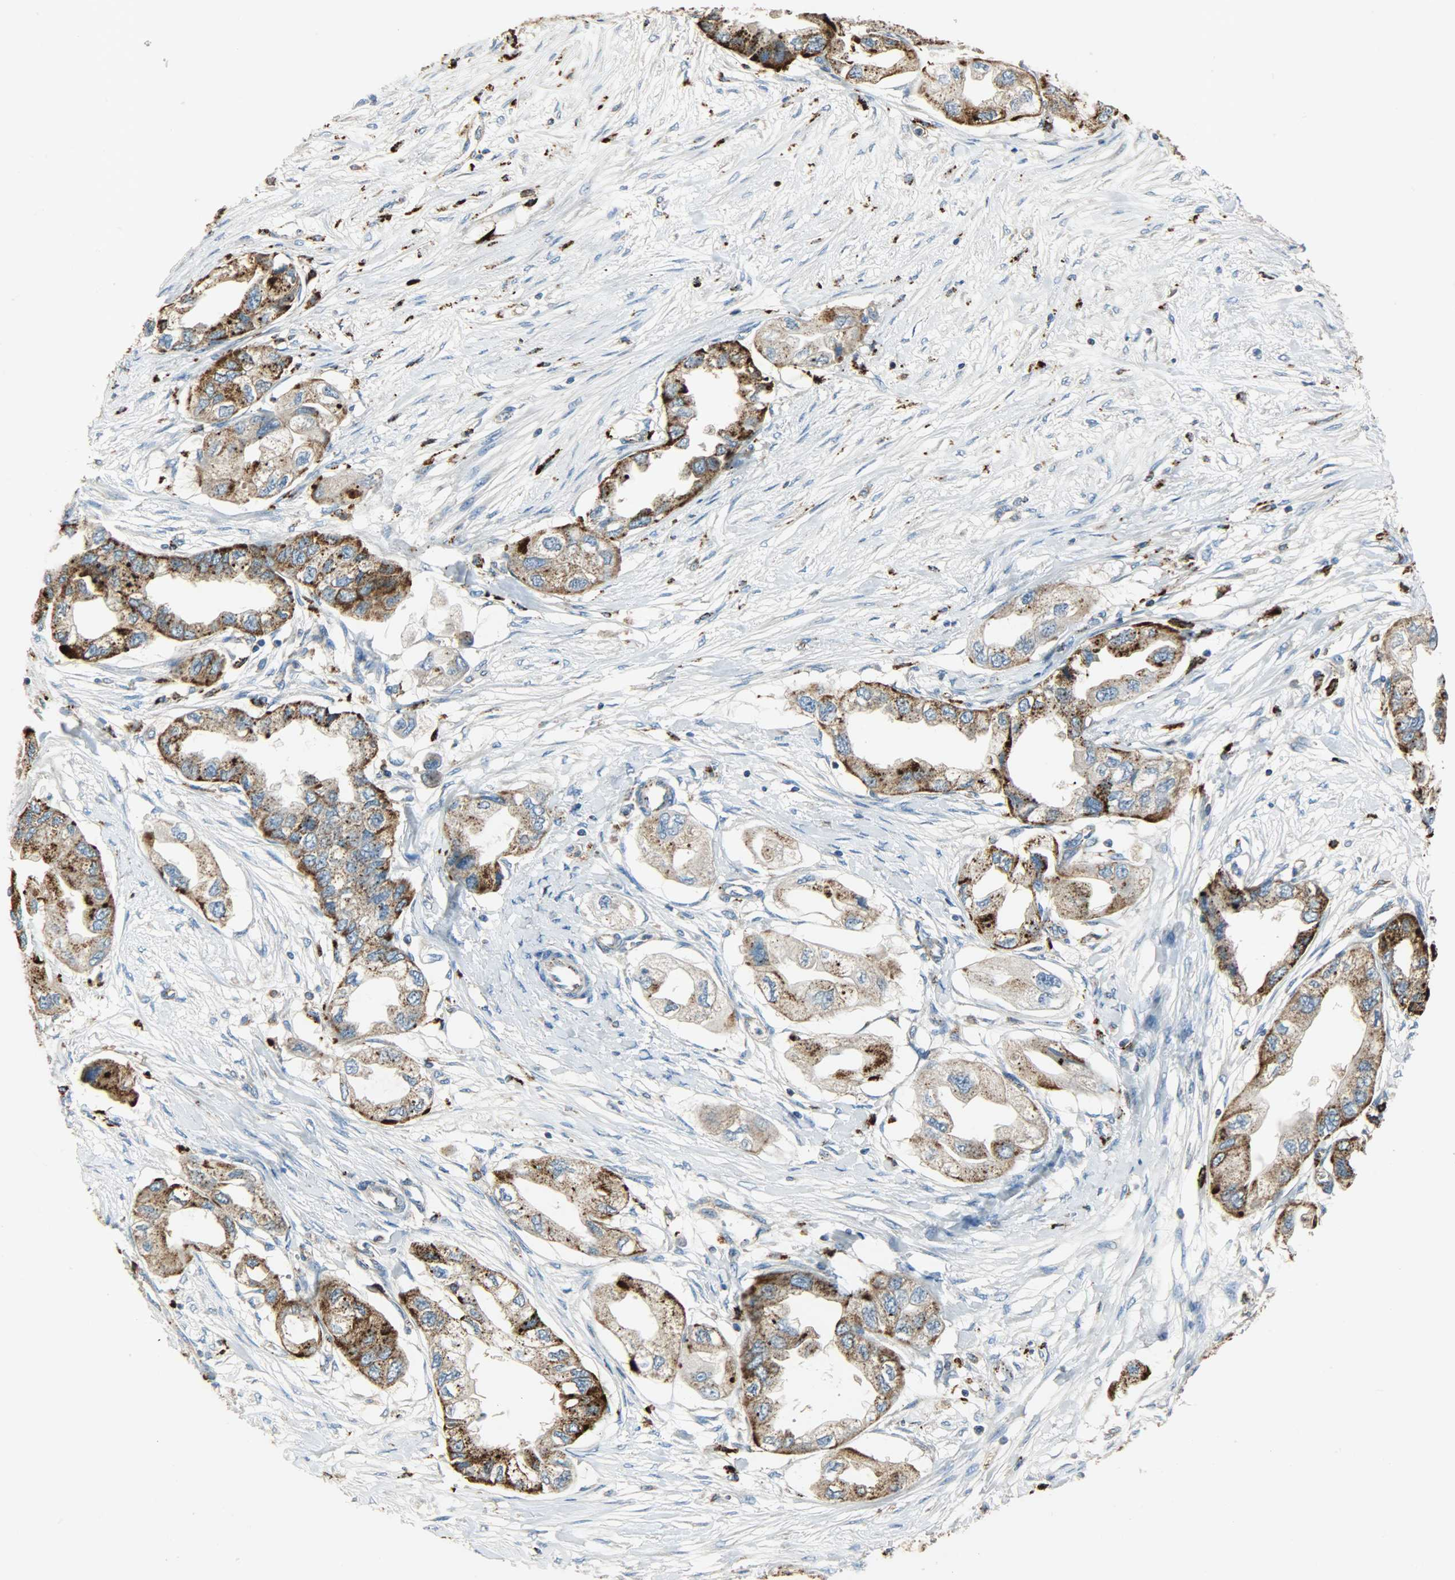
{"staining": {"intensity": "strong", "quantity": ">75%", "location": "cytoplasmic/membranous"}, "tissue": "endometrial cancer", "cell_type": "Tumor cells", "image_type": "cancer", "snomed": [{"axis": "morphology", "description": "Adenocarcinoma, NOS"}, {"axis": "topography", "description": "Endometrium"}], "caption": "The immunohistochemical stain highlights strong cytoplasmic/membranous positivity in tumor cells of adenocarcinoma (endometrial) tissue. The staining was performed using DAB (3,3'-diaminobenzidine), with brown indicating positive protein expression. Nuclei are stained blue with hematoxylin.", "gene": "ASAH1", "patient": {"sex": "female", "age": 67}}